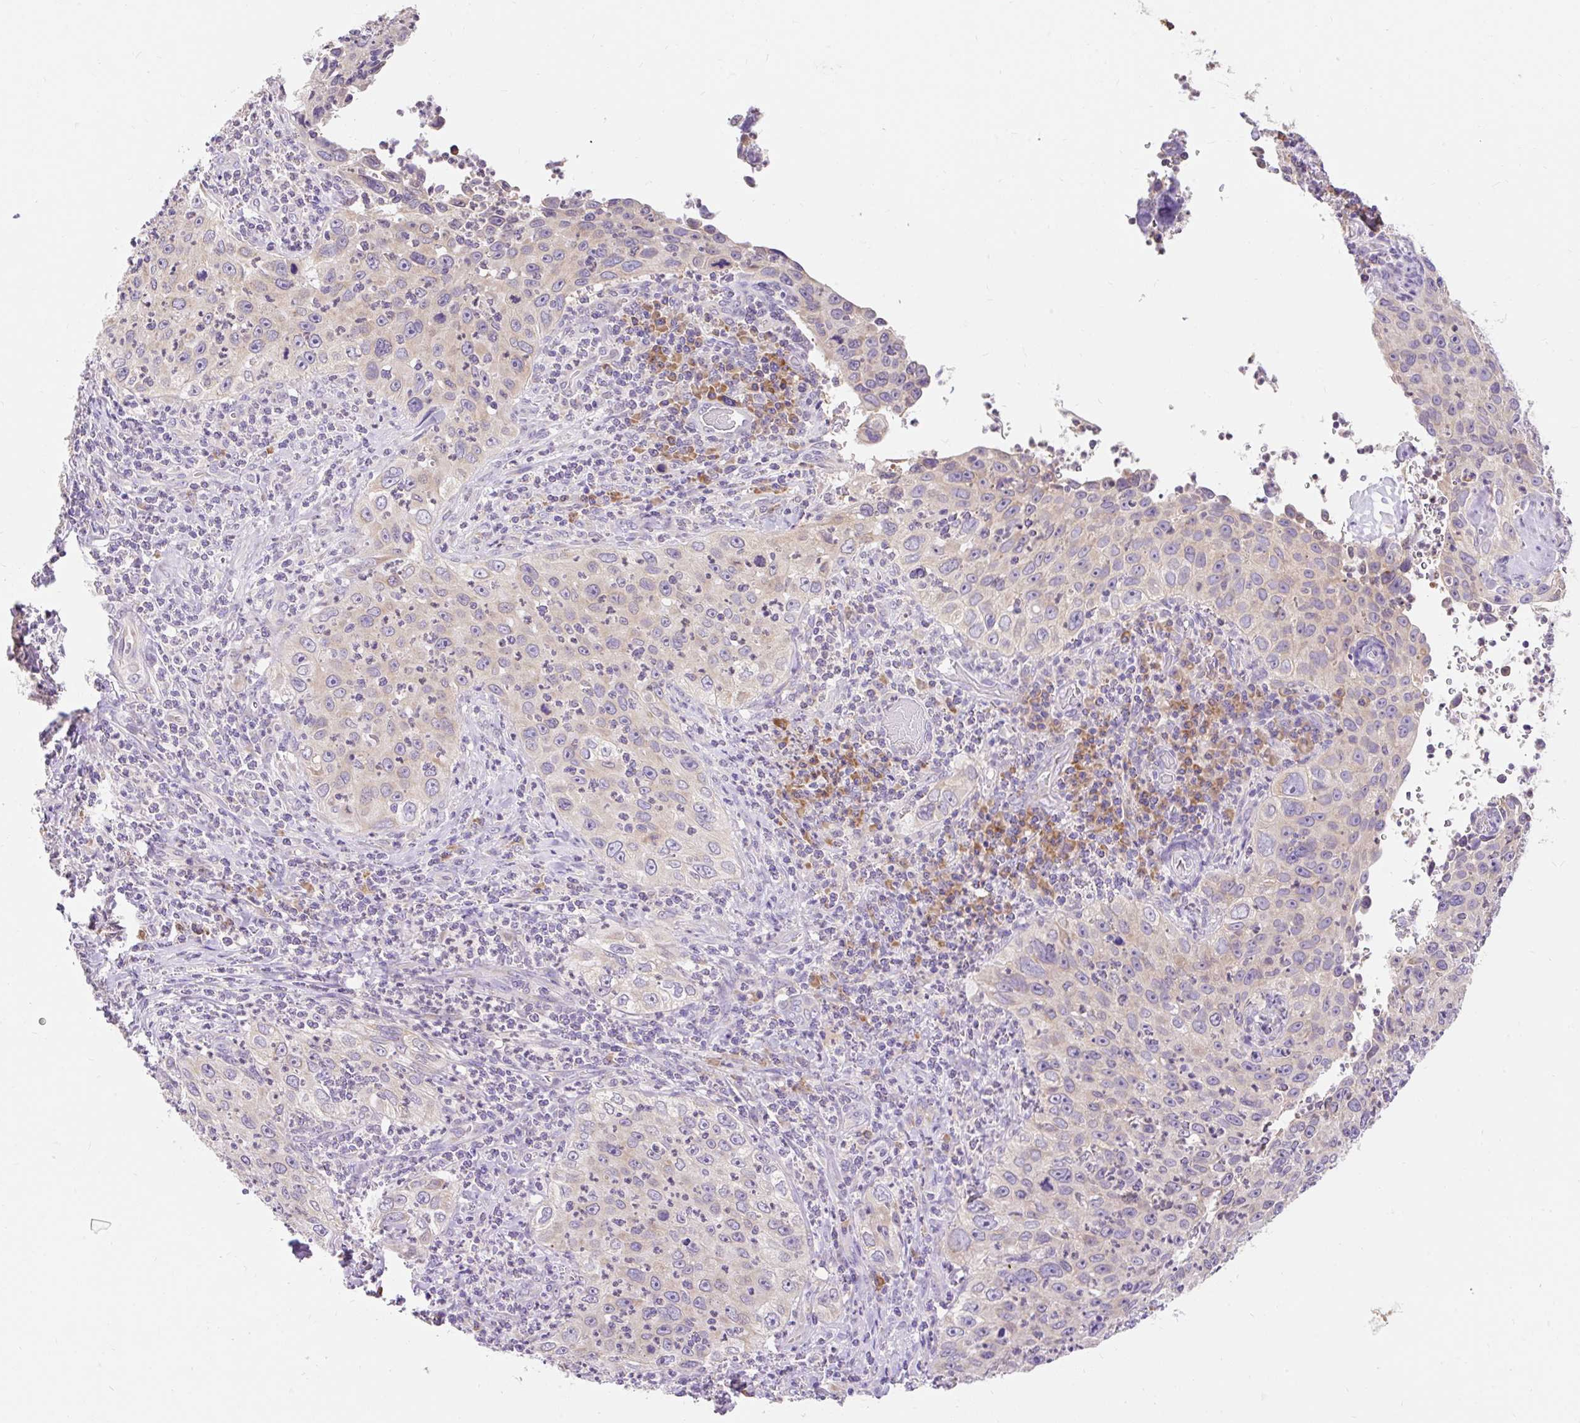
{"staining": {"intensity": "negative", "quantity": "none", "location": "none"}, "tissue": "cervical cancer", "cell_type": "Tumor cells", "image_type": "cancer", "snomed": [{"axis": "morphology", "description": "Squamous cell carcinoma, NOS"}, {"axis": "topography", "description": "Cervix"}], "caption": "DAB immunohistochemical staining of human cervical squamous cell carcinoma demonstrates no significant expression in tumor cells.", "gene": "SEC63", "patient": {"sex": "female", "age": 30}}